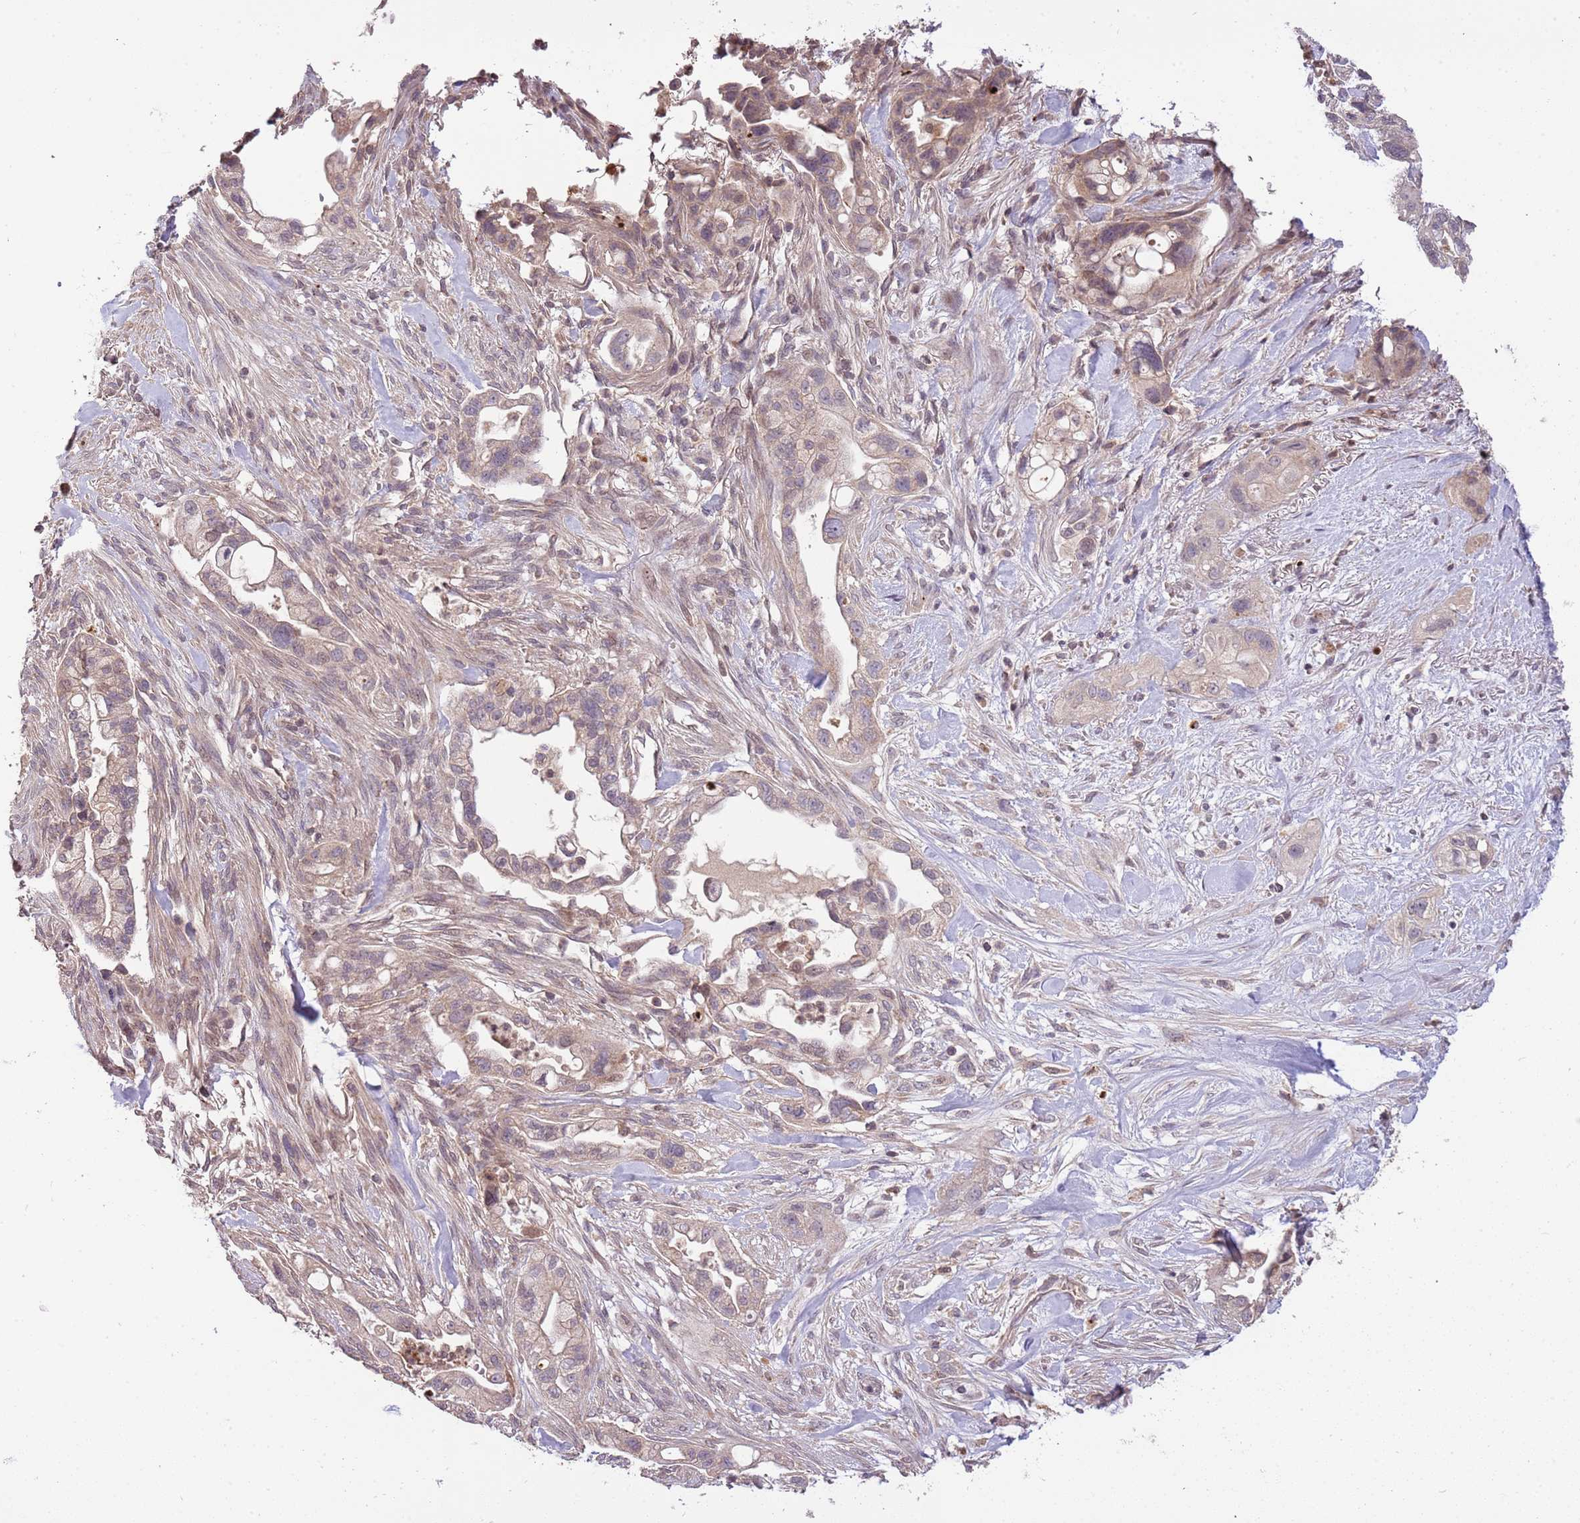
{"staining": {"intensity": "weak", "quantity": "<25%", "location": "cytoplasmic/membranous"}, "tissue": "pancreatic cancer", "cell_type": "Tumor cells", "image_type": "cancer", "snomed": [{"axis": "morphology", "description": "Adenocarcinoma, NOS"}, {"axis": "topography", "description": "Pancreas"}], "caption": "This is a histopathology image of IHC staining of adenocarcinoma (pancreatic), which shows no positivity in tumor cells. (Brightfield microscopy of DAB IHC at high magnification).", "gene": "SAMSN1", "patient": {"sex": "male", "age": 44}}